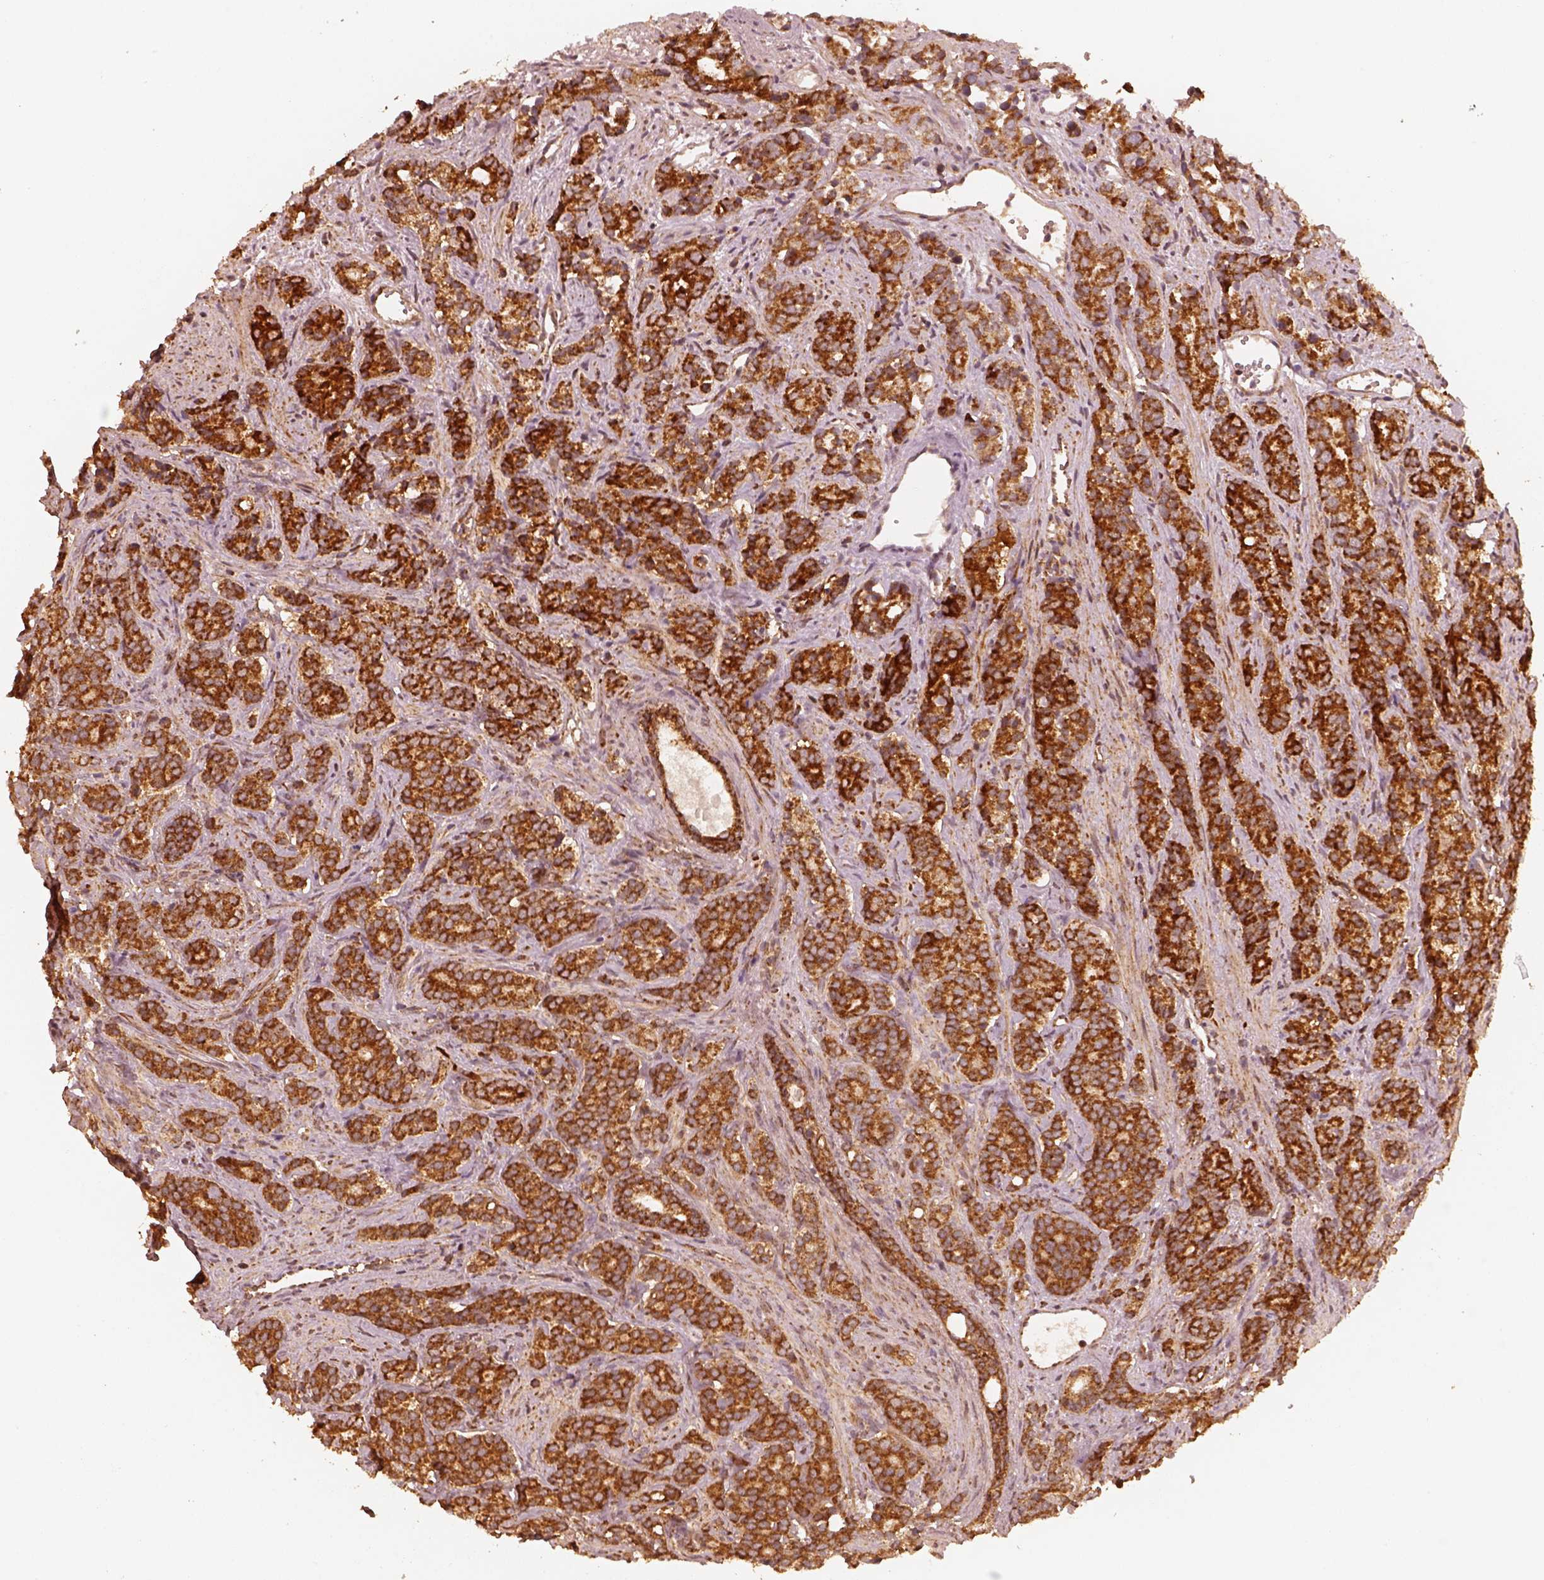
{"staining": {"intensity": "strong", "quantity": ">75%", "location": "cytoplasmic/membranous"}, "tissue": "prostate cancer", "cell_type": "Tumor cells", "image_type": "cancer", "snomed": [{"axis": "morphology", "description": "Adenocarcinoma, High grade"}, {"axis": "topography", "description": "Prostate"}], "caption": "Protein expression by IHC reveals strong cytoplasmic/membranous positivity in approximately >75% of tumor cells in prostate adenocarcinoma (high-grade).", "gene": "DNAJC25", "patient": {"sex": "male", "age": 84}}